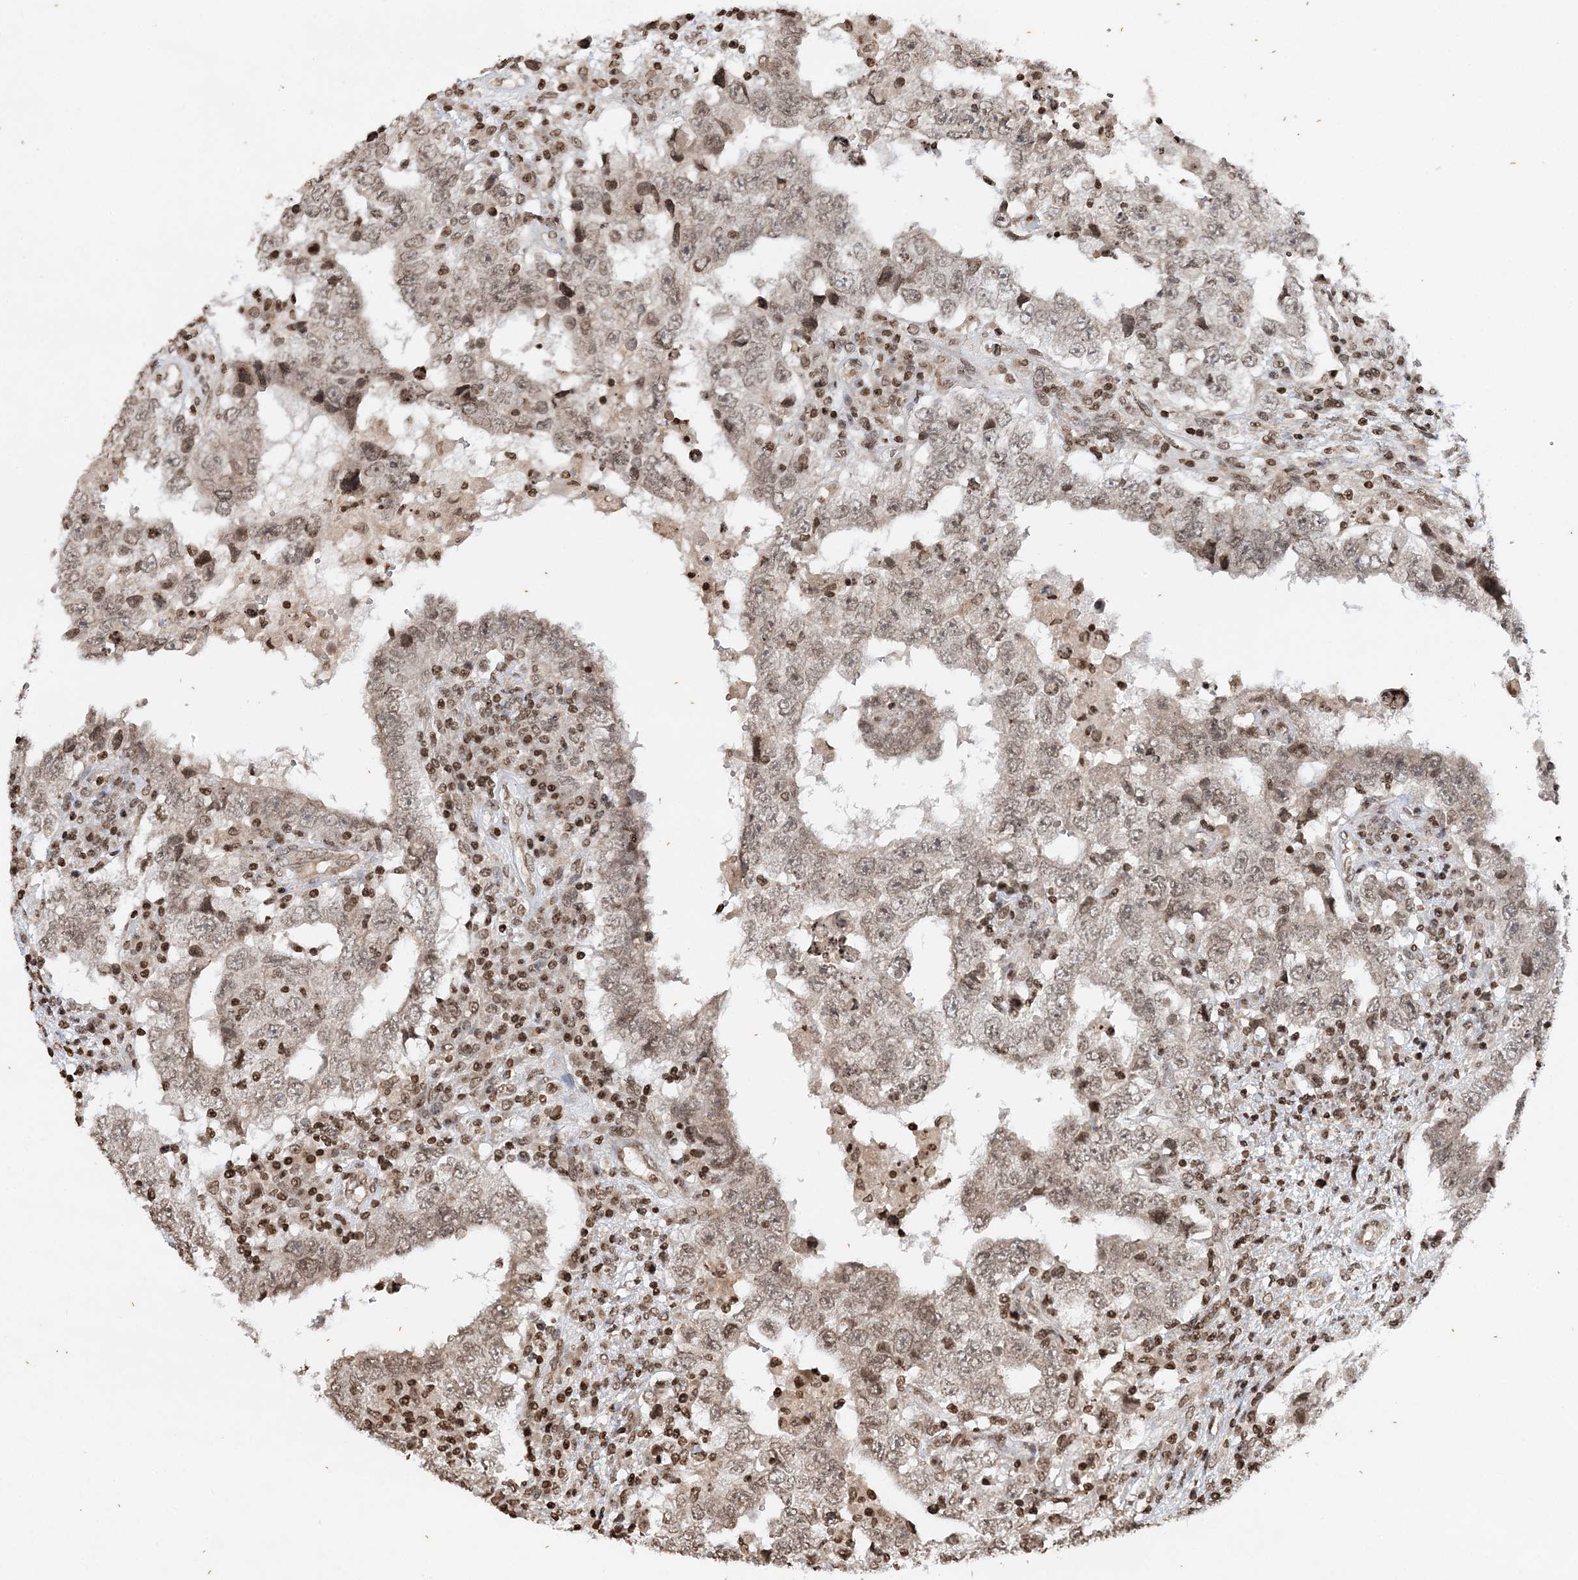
{"staining": {"intensity": "weak", "quantity": "25%-75%", "location": "nuclear"}, "tissue": "testis cancer", "cell_type": "Tumor cells", "image_type": "cancer", "snomed": [{"axis": "morphology", "description": "Carcinoma, Embryonal, NOS"}, {"axis": "topography", "description": "Testis"}], "caption": "This image demonstrates immunohistochemistry staining of testis cancer, with low weak nuclear expression in approximately 25%-75% of tumor cells.", "gene": "NEDD9", "patient": {"sex": "male", "age": 26}}